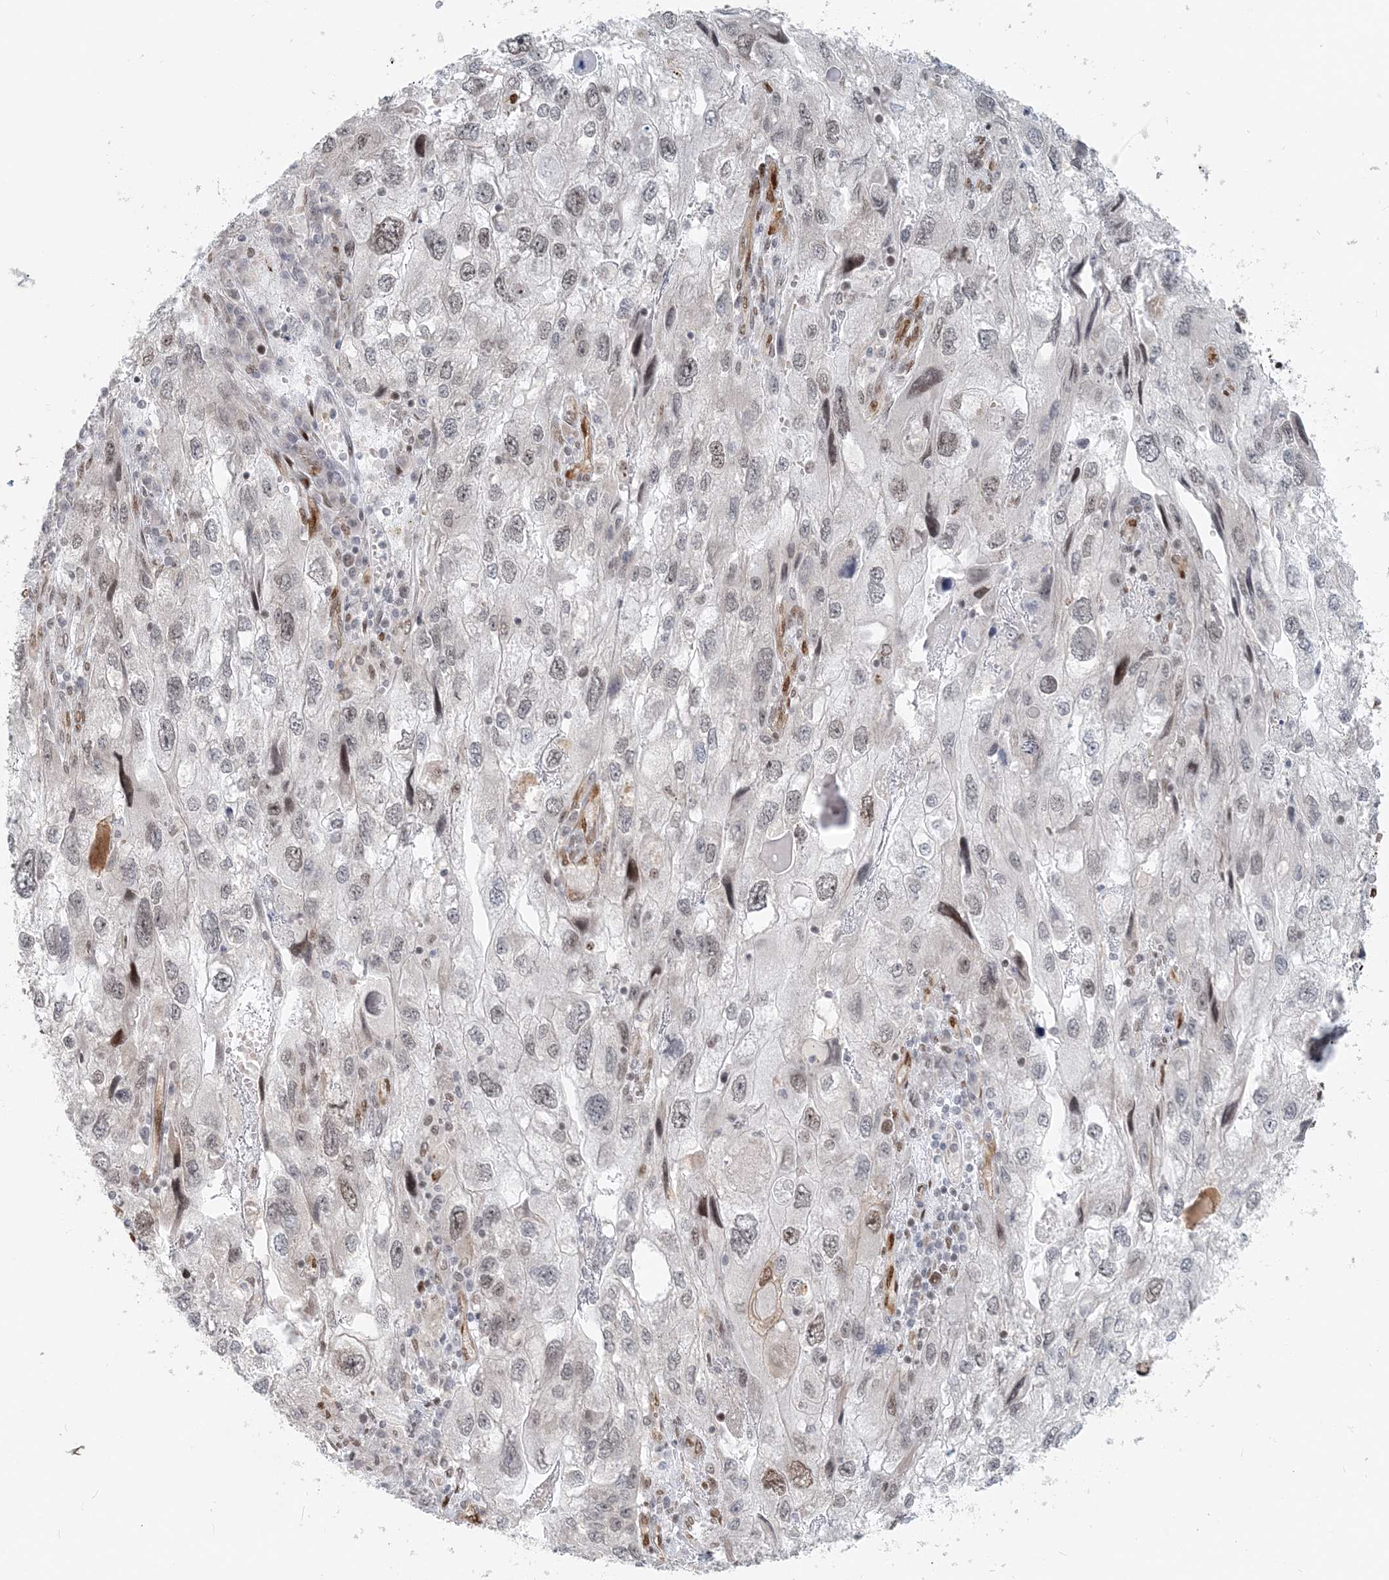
{"staining": {"intensity": "moderate", "quantity": "<25%", "location": "nuclear"}, "tissue": "endometrial cancer", "cell_type": "Tumor cells", "image_type": "cancer", "snomed": [{"axis": "morphology", "description": "Adenocarcinoma, NOS"}, {"axis": "topography", "description": "Endometrium"}], "caption": "This histopathology image displays immunohistochemistry (IHC) staining of human endometrial cancer (adenocarcinoma), with low moderate nuclear staining in about <25% of tumor cells.", "gene": "BAZ1B", "patient": {"sex": "female", "age": 49}}